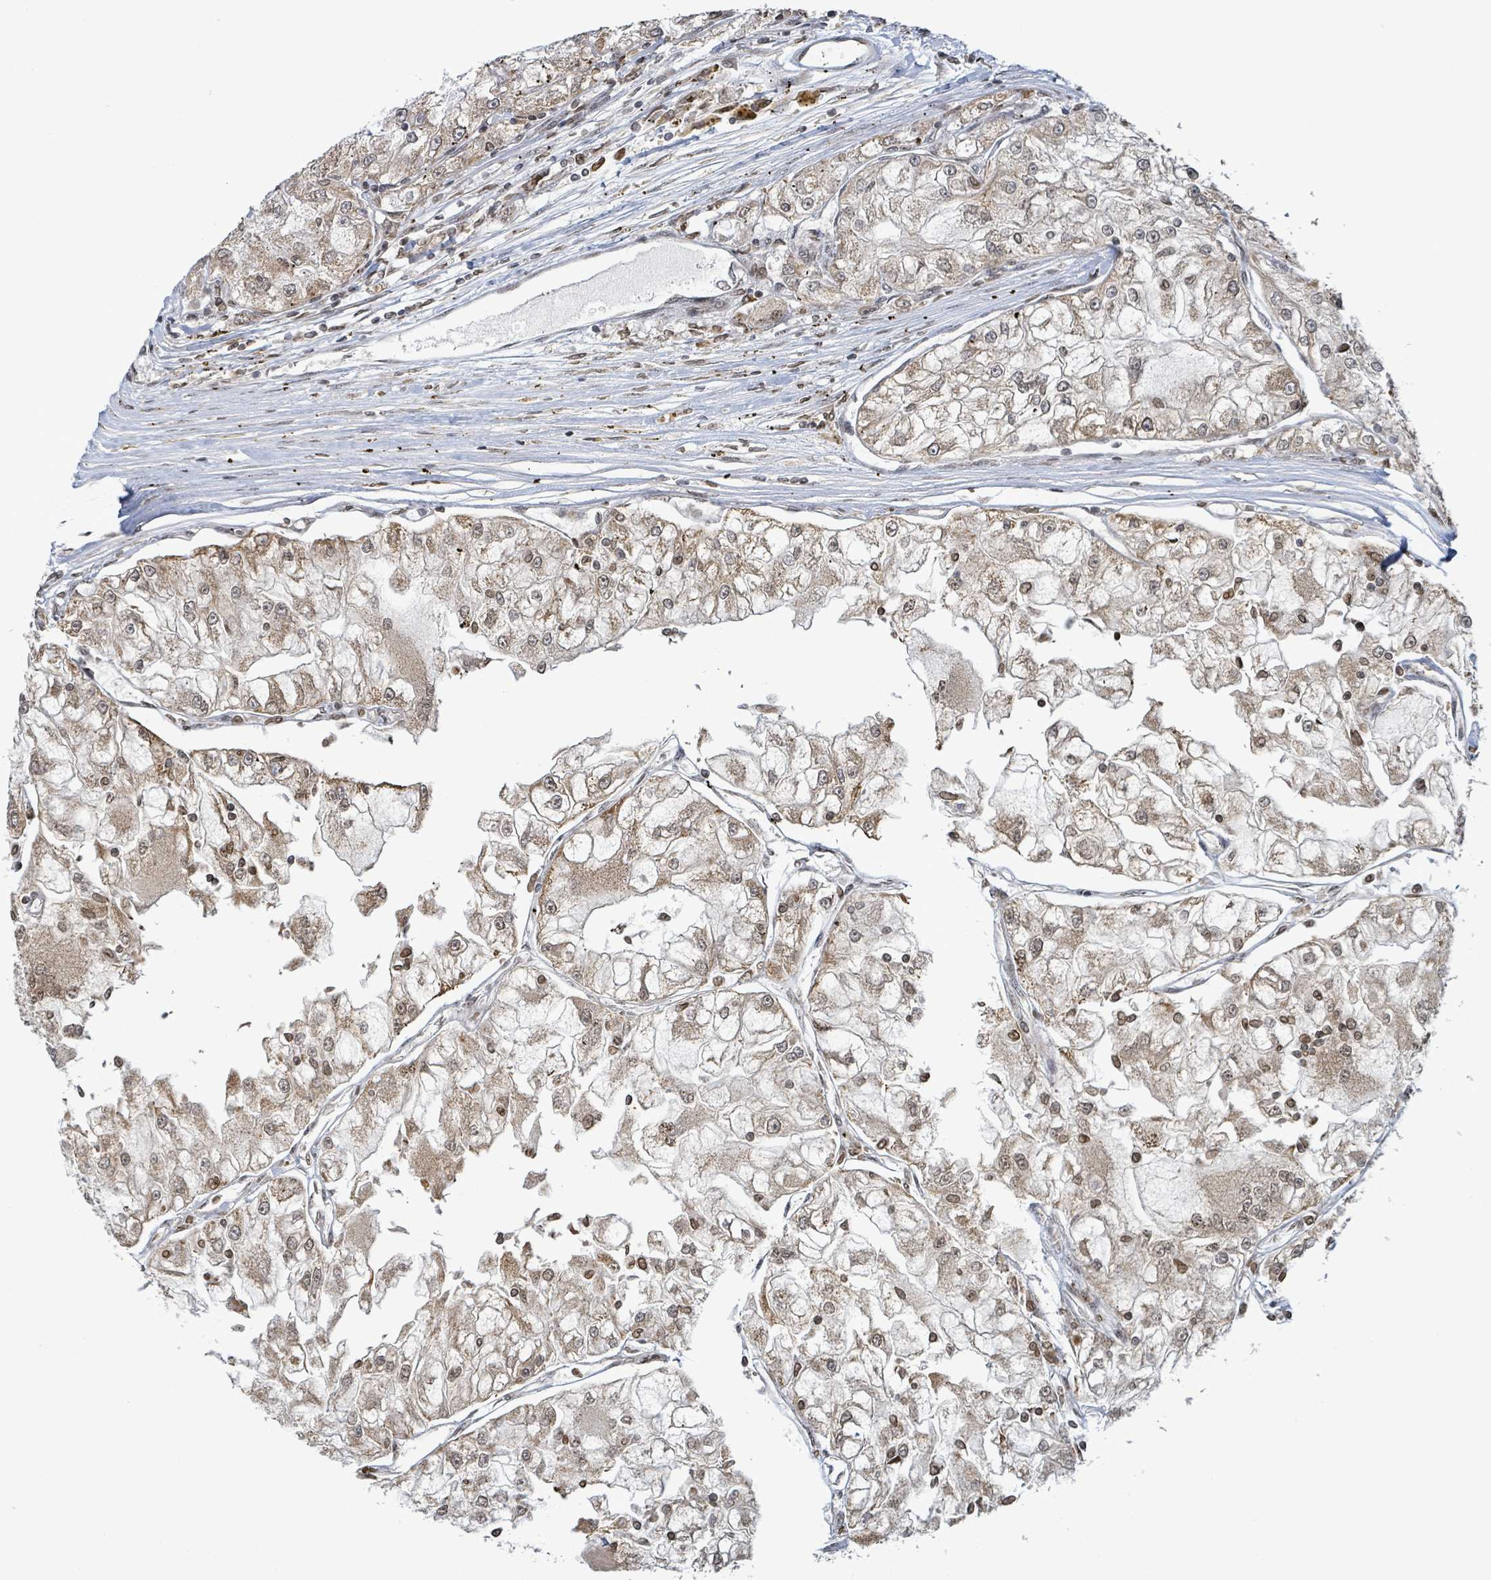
{"staining": {"intensity": "moderate", "quantity": "25%-75%", "location": "cytoplasmic/membranous,nuclear"}, "tissue": "renal cancer", "cell_type": "Tumor cells", "image_type": "cancer", "snomed": [{"axis": "morphology", "description": "Adenocarcinoma, NOS"}, {"axis": "topography", "description": "Kidney"}], "caption": "Immunohistochemistry (IHC) of human renal cancer (adenocarcinoma) shows medium levels of moderate cytoplasmic/membranous and nuclear staining in about 25%-75% of tumor cells. (brown staining indicates protein expression, while blue staining denotes nuclei).", "gene": "SBF2", "patient": {"sex": "female", "age": 72}}